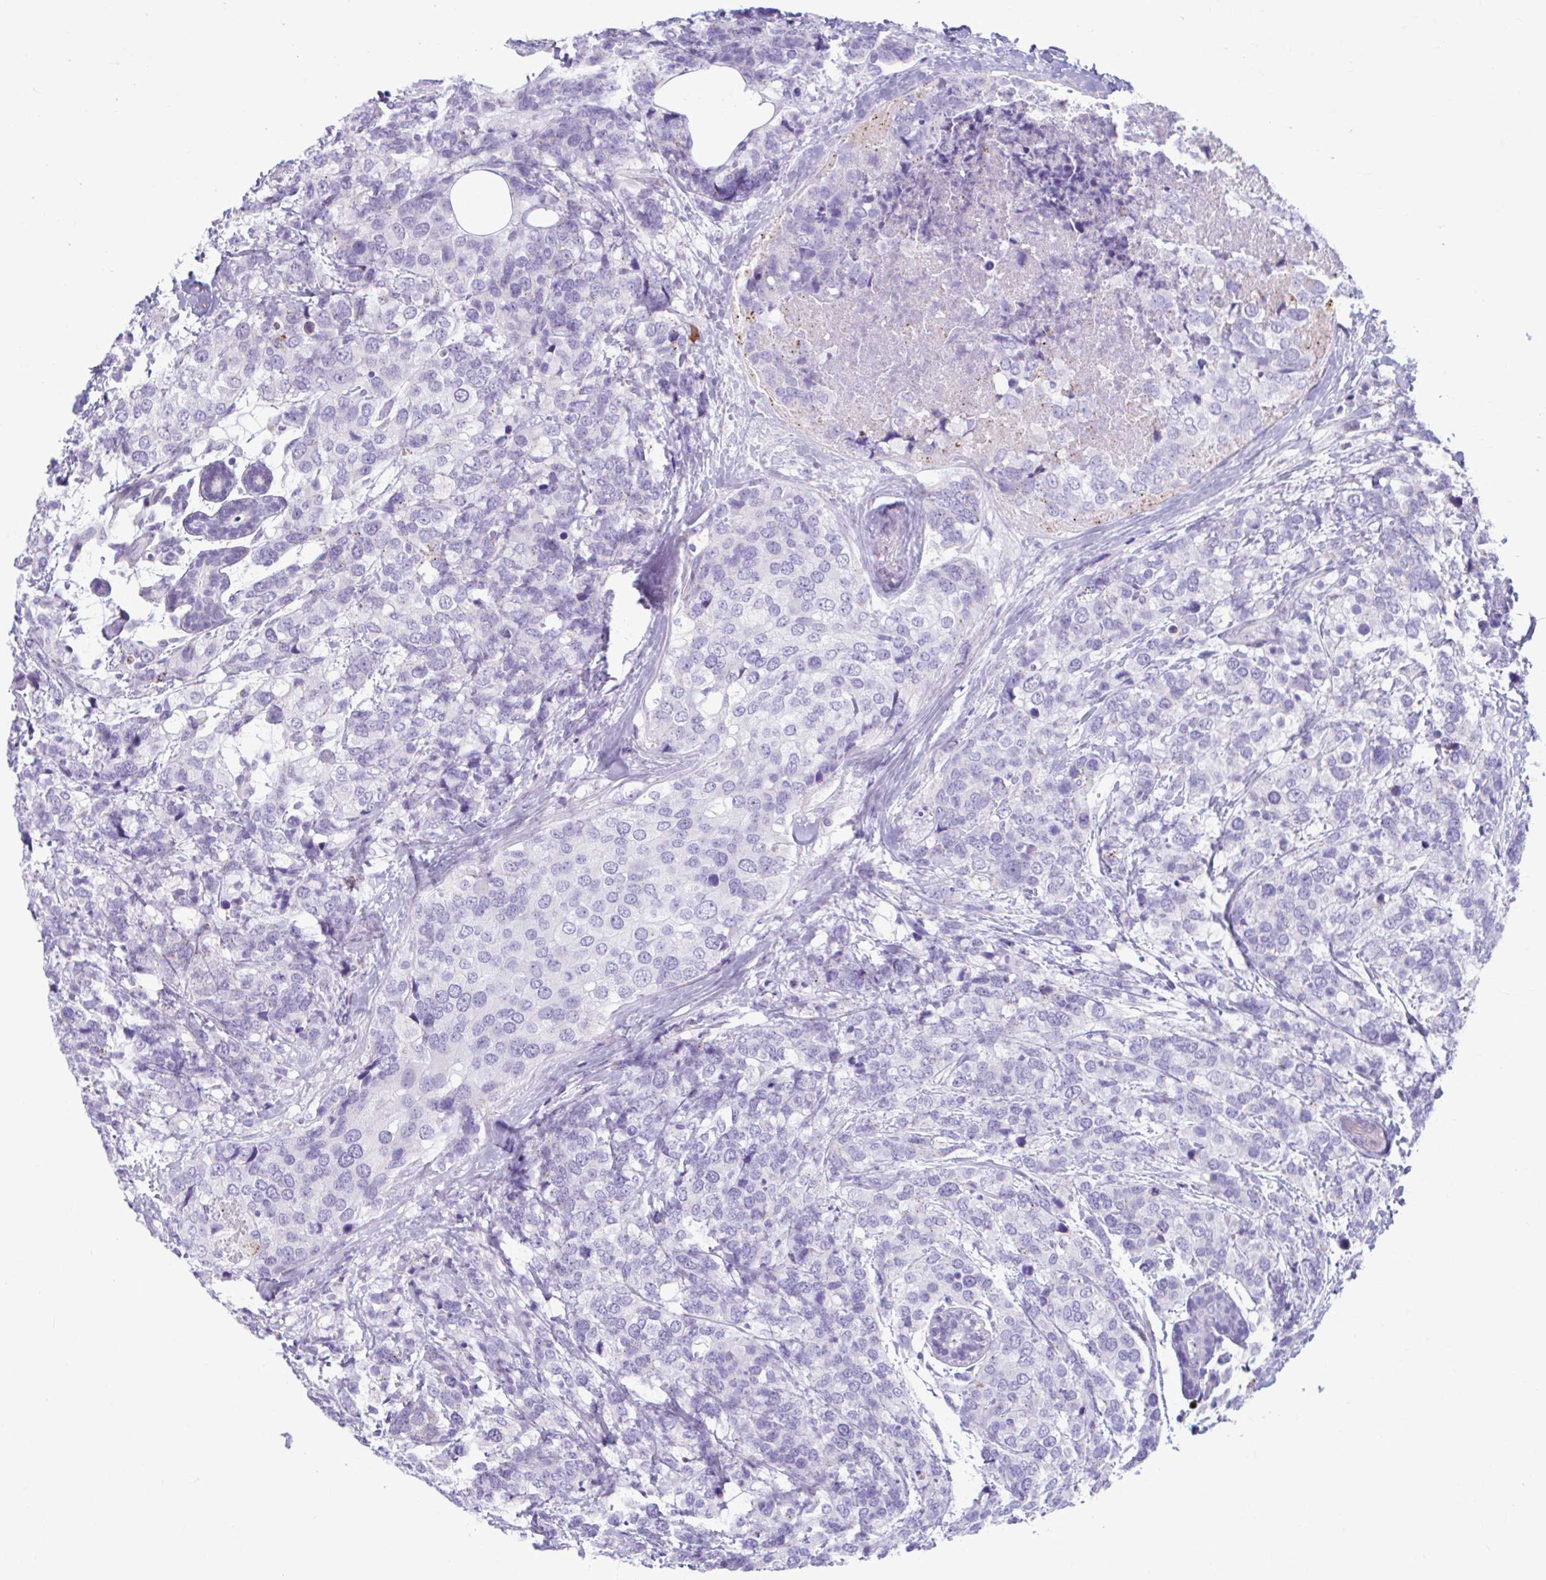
{"staining": {"intensity": "negative", "quantity": "none", "location": "none"}, "tissue": "breast cancer", "cell_type": "Tumor cells", "image_type": "cancer", "snomed": [{"axis": "morphology", "description": "Lobular carcinoma"}, {"axis": "topography", "description": "Breast"}], "caption": "Immunohistochemistry histopathology image of human lobular carcinoma (breast) stained for a protein (brown), which displays no staining in tumor cells.", "gene": "C12orf71", "patient": {"sex": "female", "age": 59}}